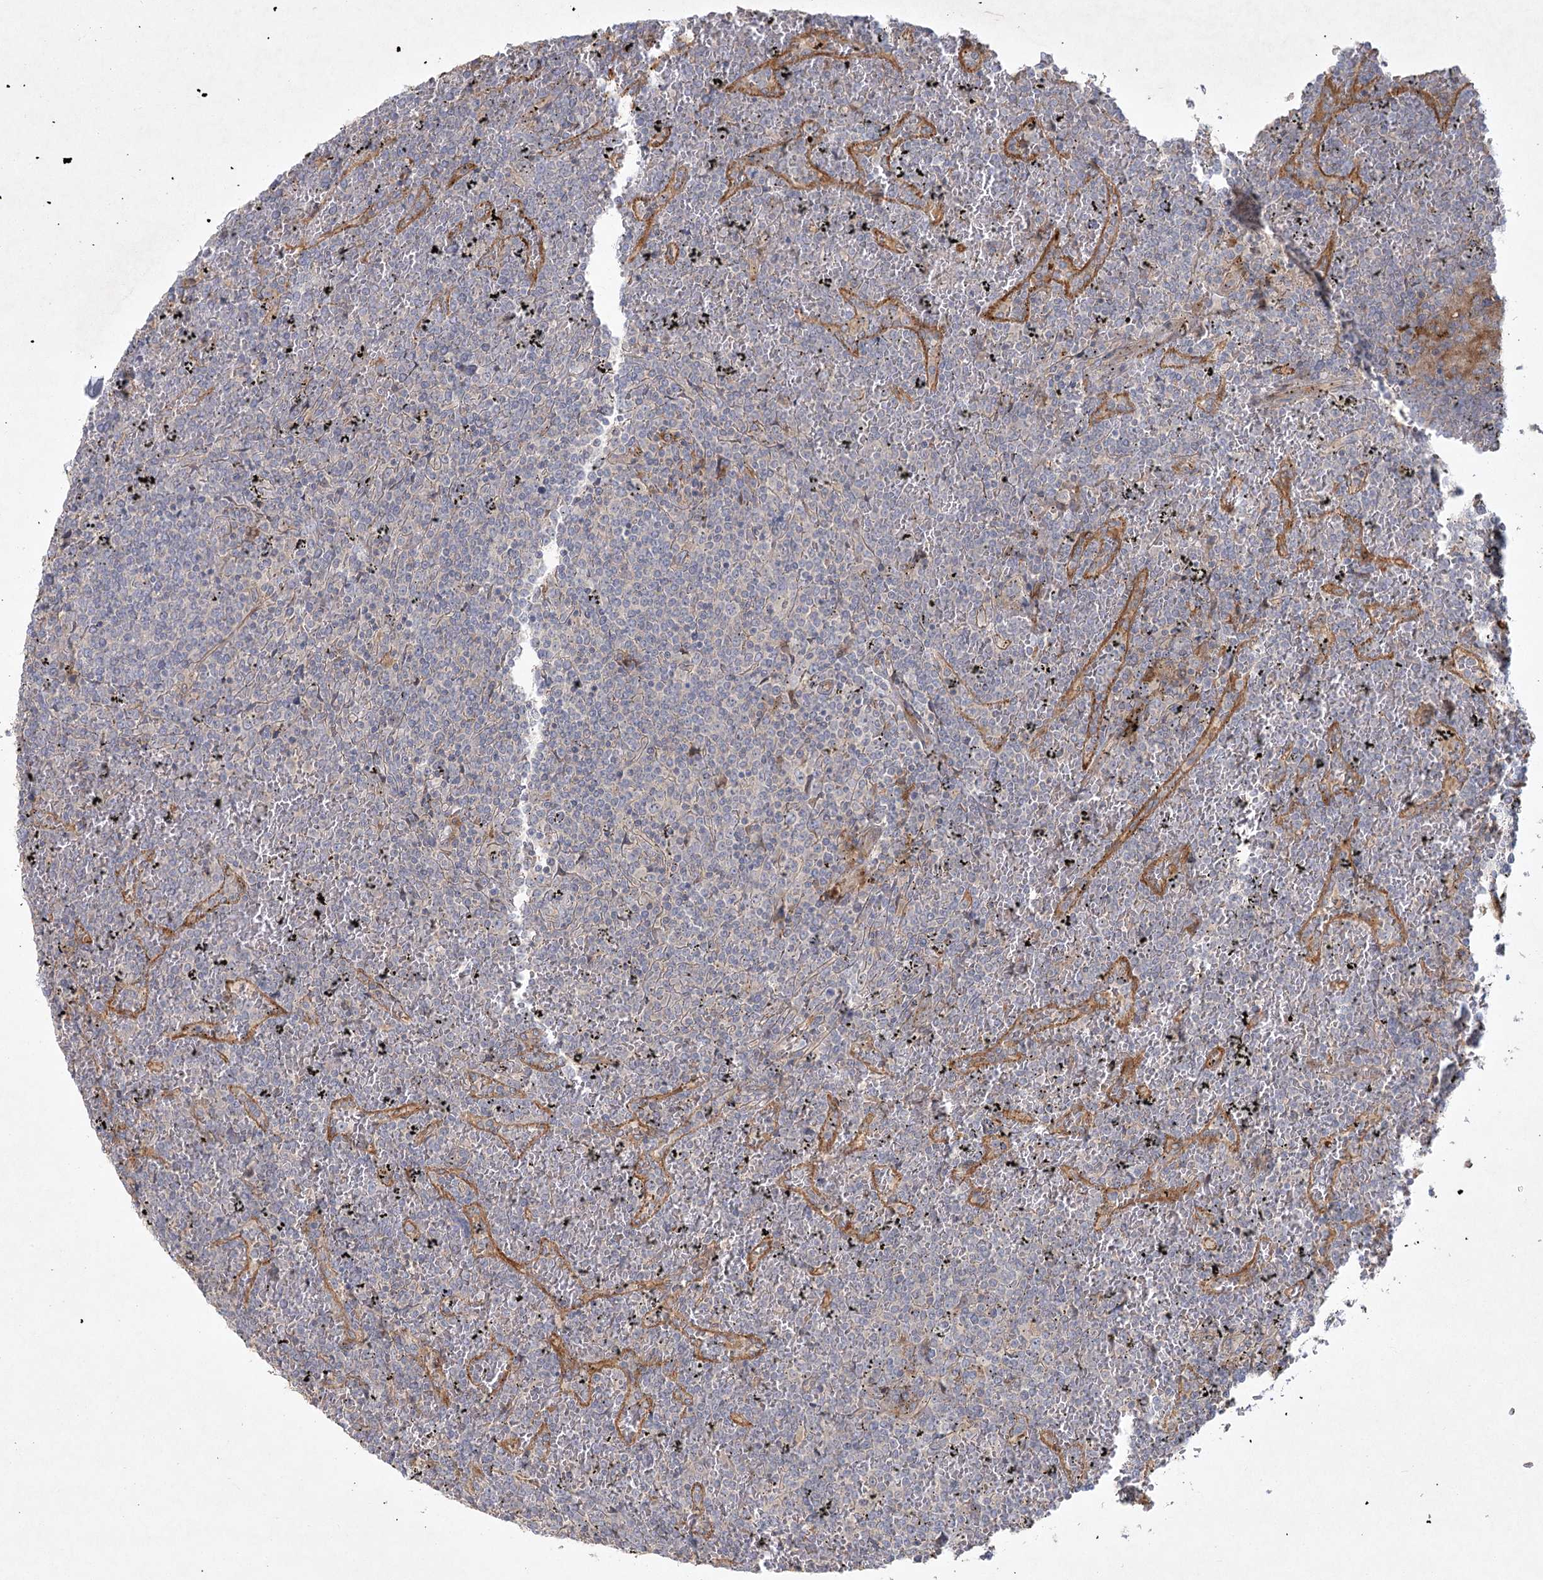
{"staining": {"intensity": "negative", "quantity": "none", "location": "none"}, "tissue": "lymphoma", "cell_type": "Tumor cells", "image_type": "cancer", "snomed": [{"axis": "morphology", "description": "Malignant lymphoma, non-Hodgkin's type, Low grade"}, {"axis": "topography", "description": "Spleen"}], "caption": "Lymphoma stained for a protein using IHC reveals no positivity tumor cells.", "gene": "FAM110C", "patient": {"sex": "female", "age": 19}}